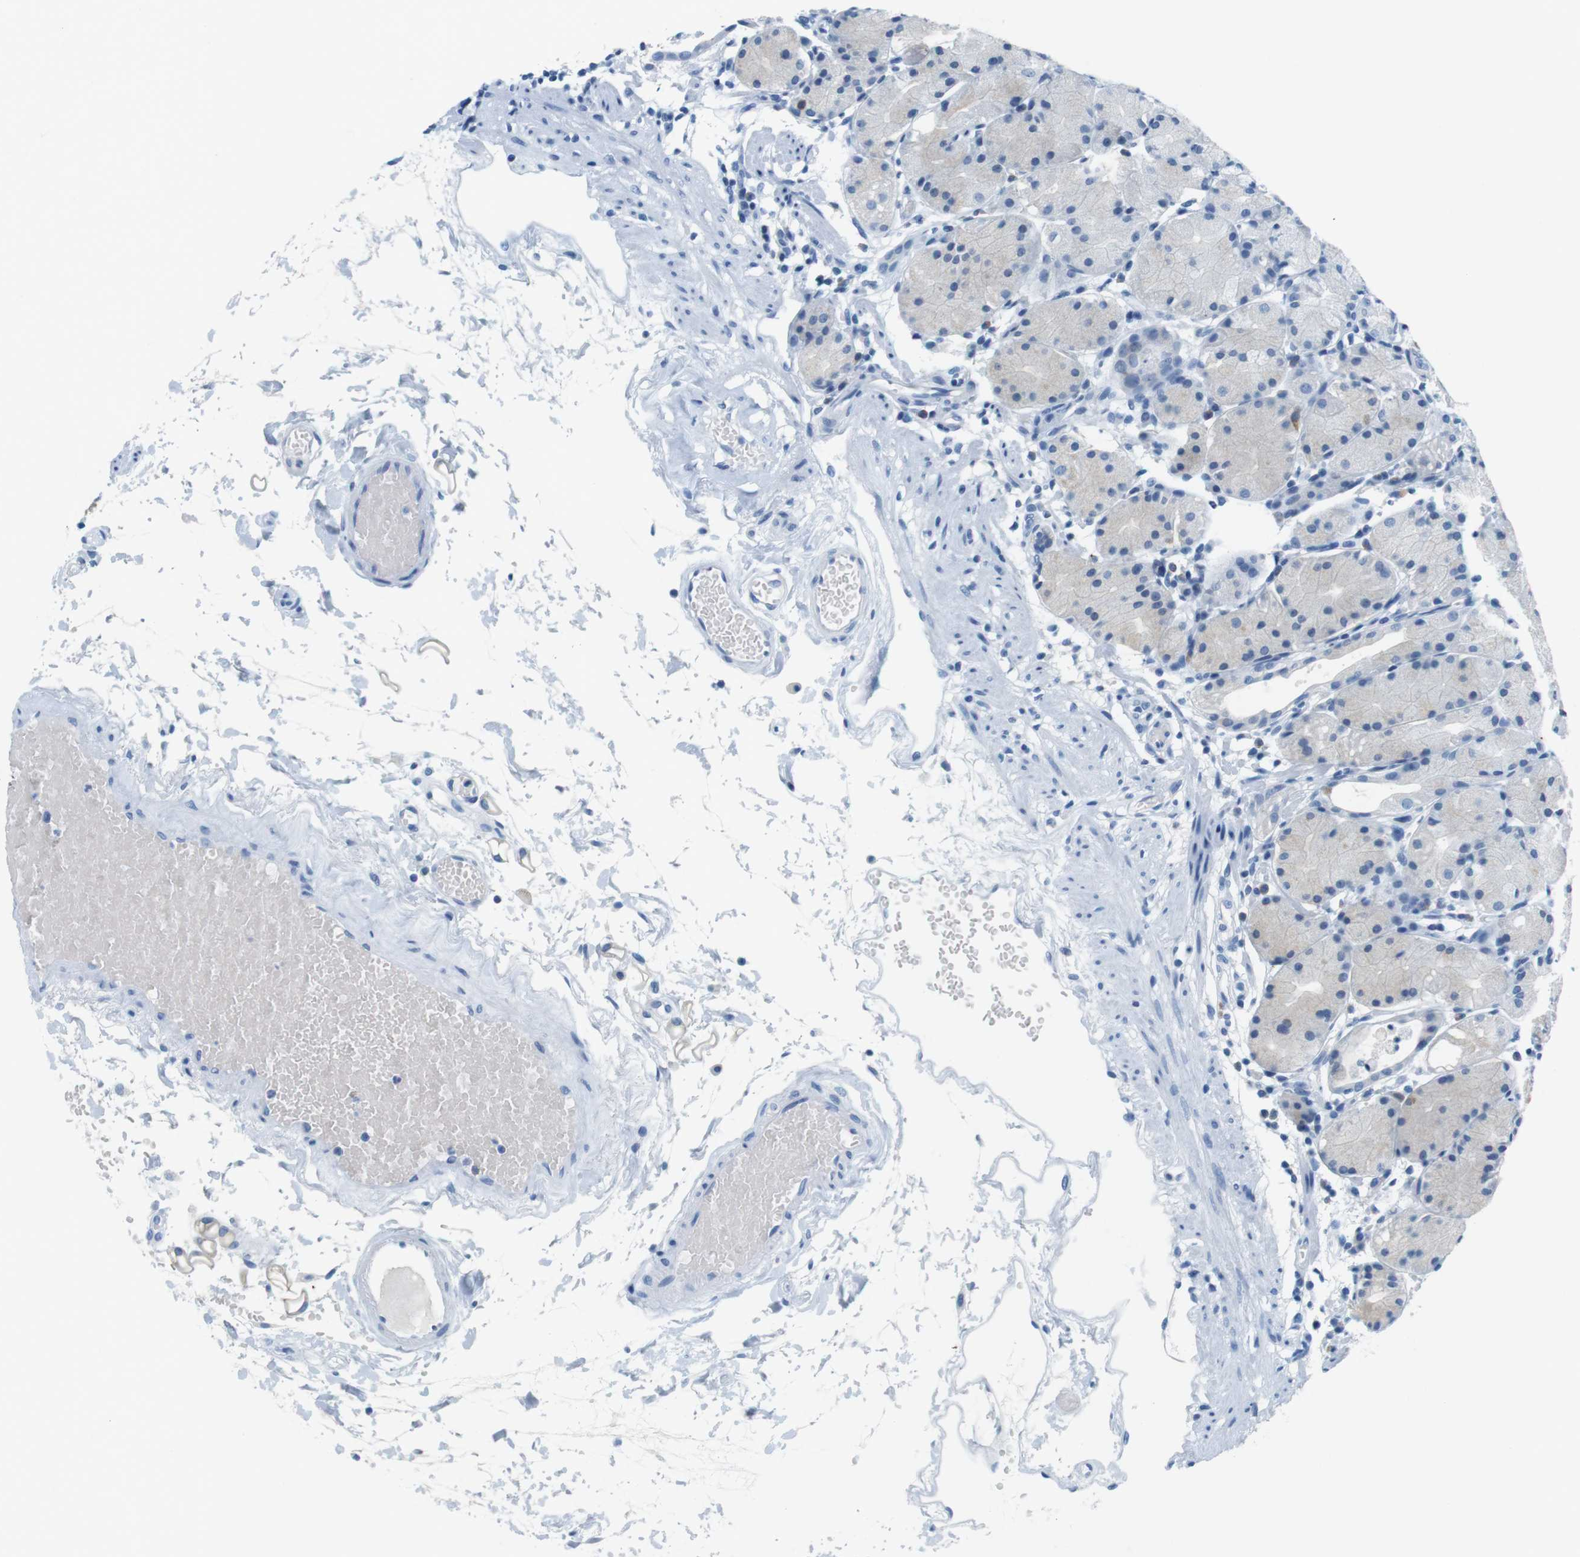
{"staining": {"intensity": "moderate", "quantity": "25%-75%", "location": "cytoplasmic/membranous"}, "tissue": "stomach", "cell_type": "Glandular cells", "image_type": "normal", "snomed": [{"axis": "morphology", "description": "Normal tissue, NOS"}, {"axis": "topography", "description": "Stomach"}, {"axis": "topography", "description": "Stomach, lower"}], "caption": "Immunohistochemistry (IHC) photomicrograph of benign stomach: stomach stained using immunohistochemistry (IHC) demonstrates medium levels of moderate protein expression localized specifically in the cytoplasmic/membranous of glandular cells, appearing as a cytoplasmic/membranous brown color.", "gene": "CYP2C9", "patient": {"sex": "female", "age": 75}}